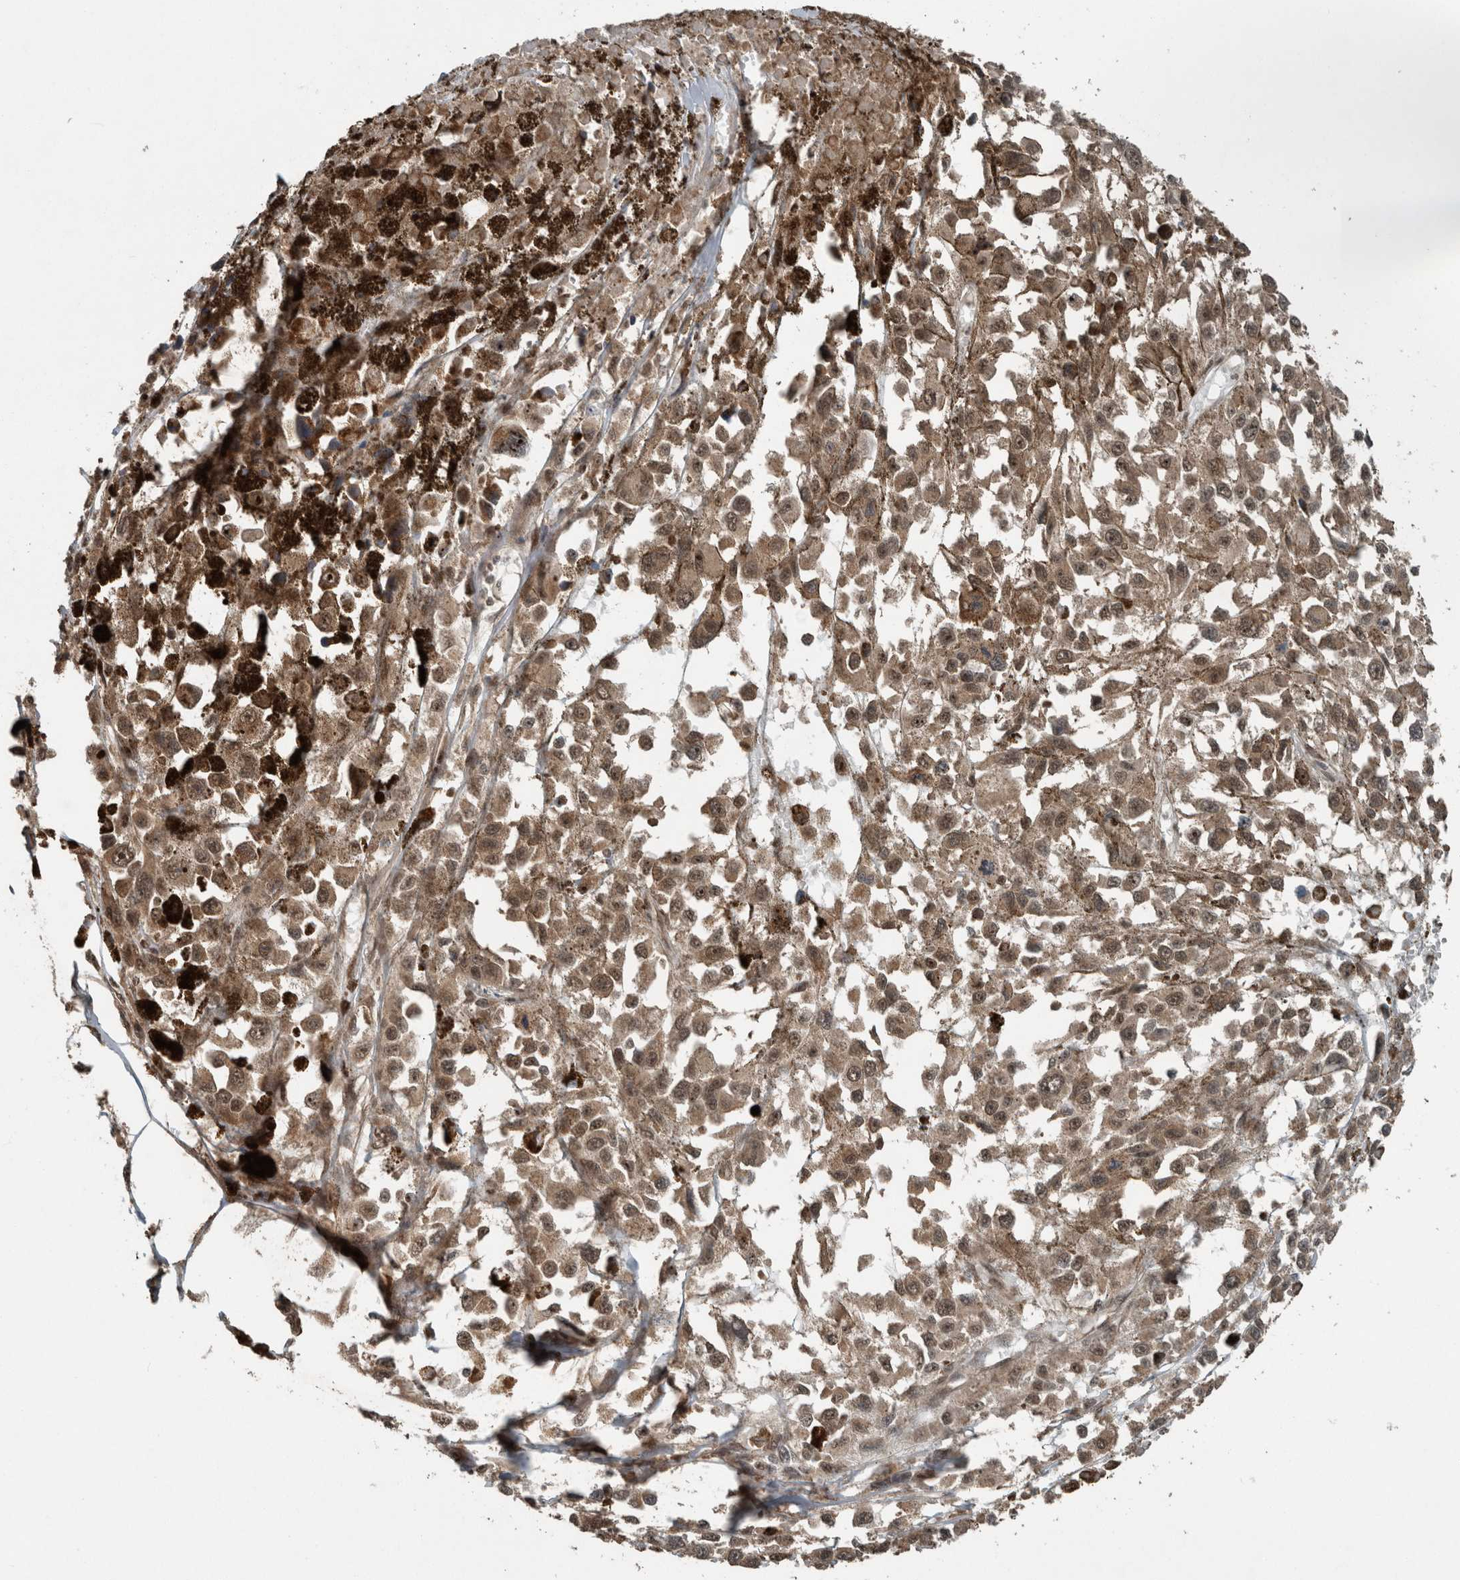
{"staining": {"intensity": "weak", "quantity": ">75%", "location": "cytoplasmic/membranous,nuclear"}, "tissue": "melanoma", "cell_type": "Tumor cells", "image_type": "cancer", "snomed": [{"axis": "morphology", "description": "Malignant melanoma, Metastatic site"}, {"axis": "topography", "description": "Lymph node"}], "caption": "This is an image of IHC staining of malignant melanoma (metastatic site), which shows weak positivity in the cytoplasmic/membranous and nuclear of tumor cells.", "gene": "MYO1E", "patient": {"sex": "male", "age": 59}}